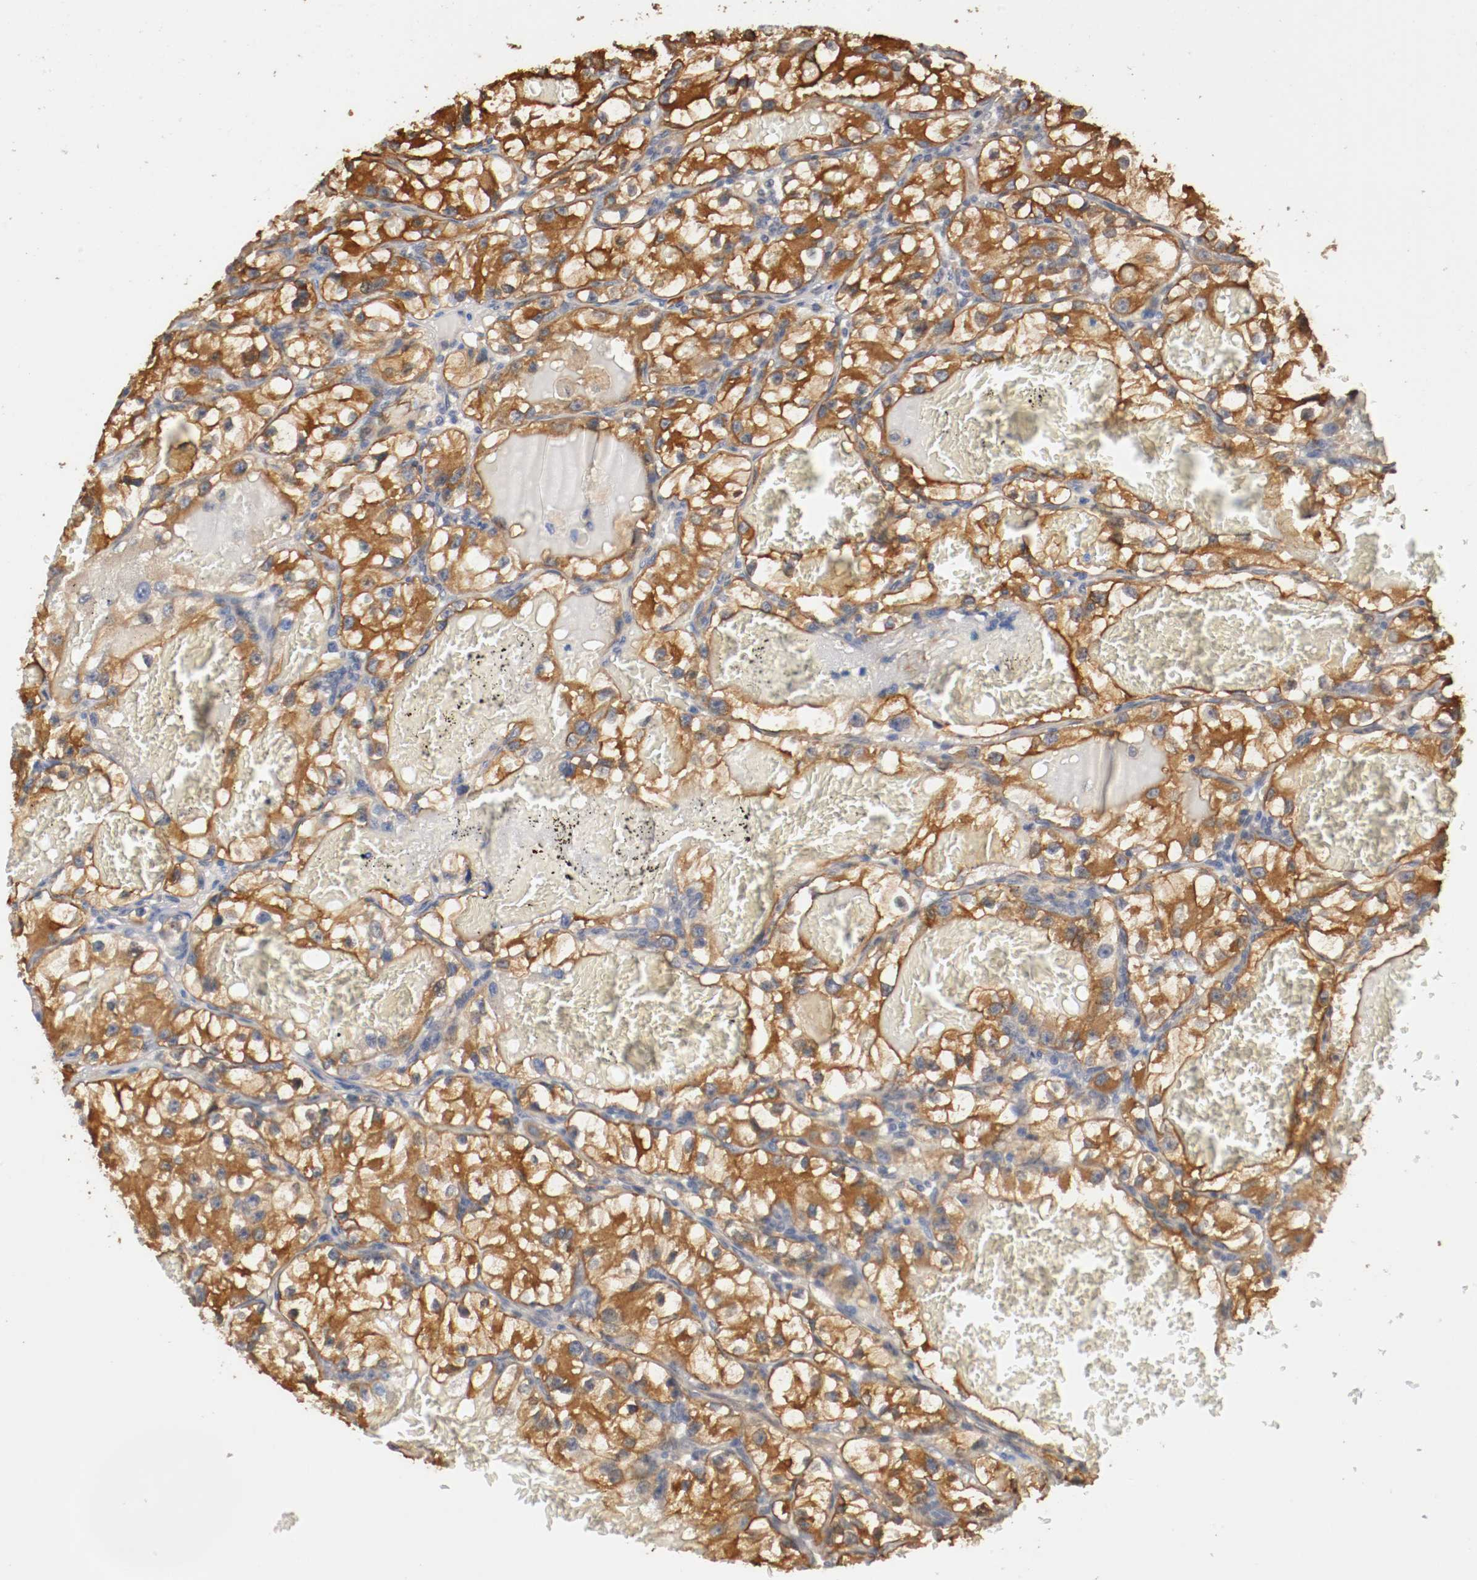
{"staining": {"intensity": "moderate", "quantity": ">75%", "location": "cytoplasmic/membranous"}, "tissue": "renal cancer", "cell_type": "Tumor cells", "image_type": "cancer", "snomed": [{"axis": "morphology", "description": "Adenocarcinoma, NOS"}, {"axis": "topography", "description": "Kidney"}], "caption": "IHC of renal cancer exhibits medium levels of moderate cytoplasmic/membranous expression in about >75% of tumor cells. The protein is shown in brown color, while the nuclei are stained blue.", "gene": "RBM23", "patient": {"sex": "female", "age": 57}}